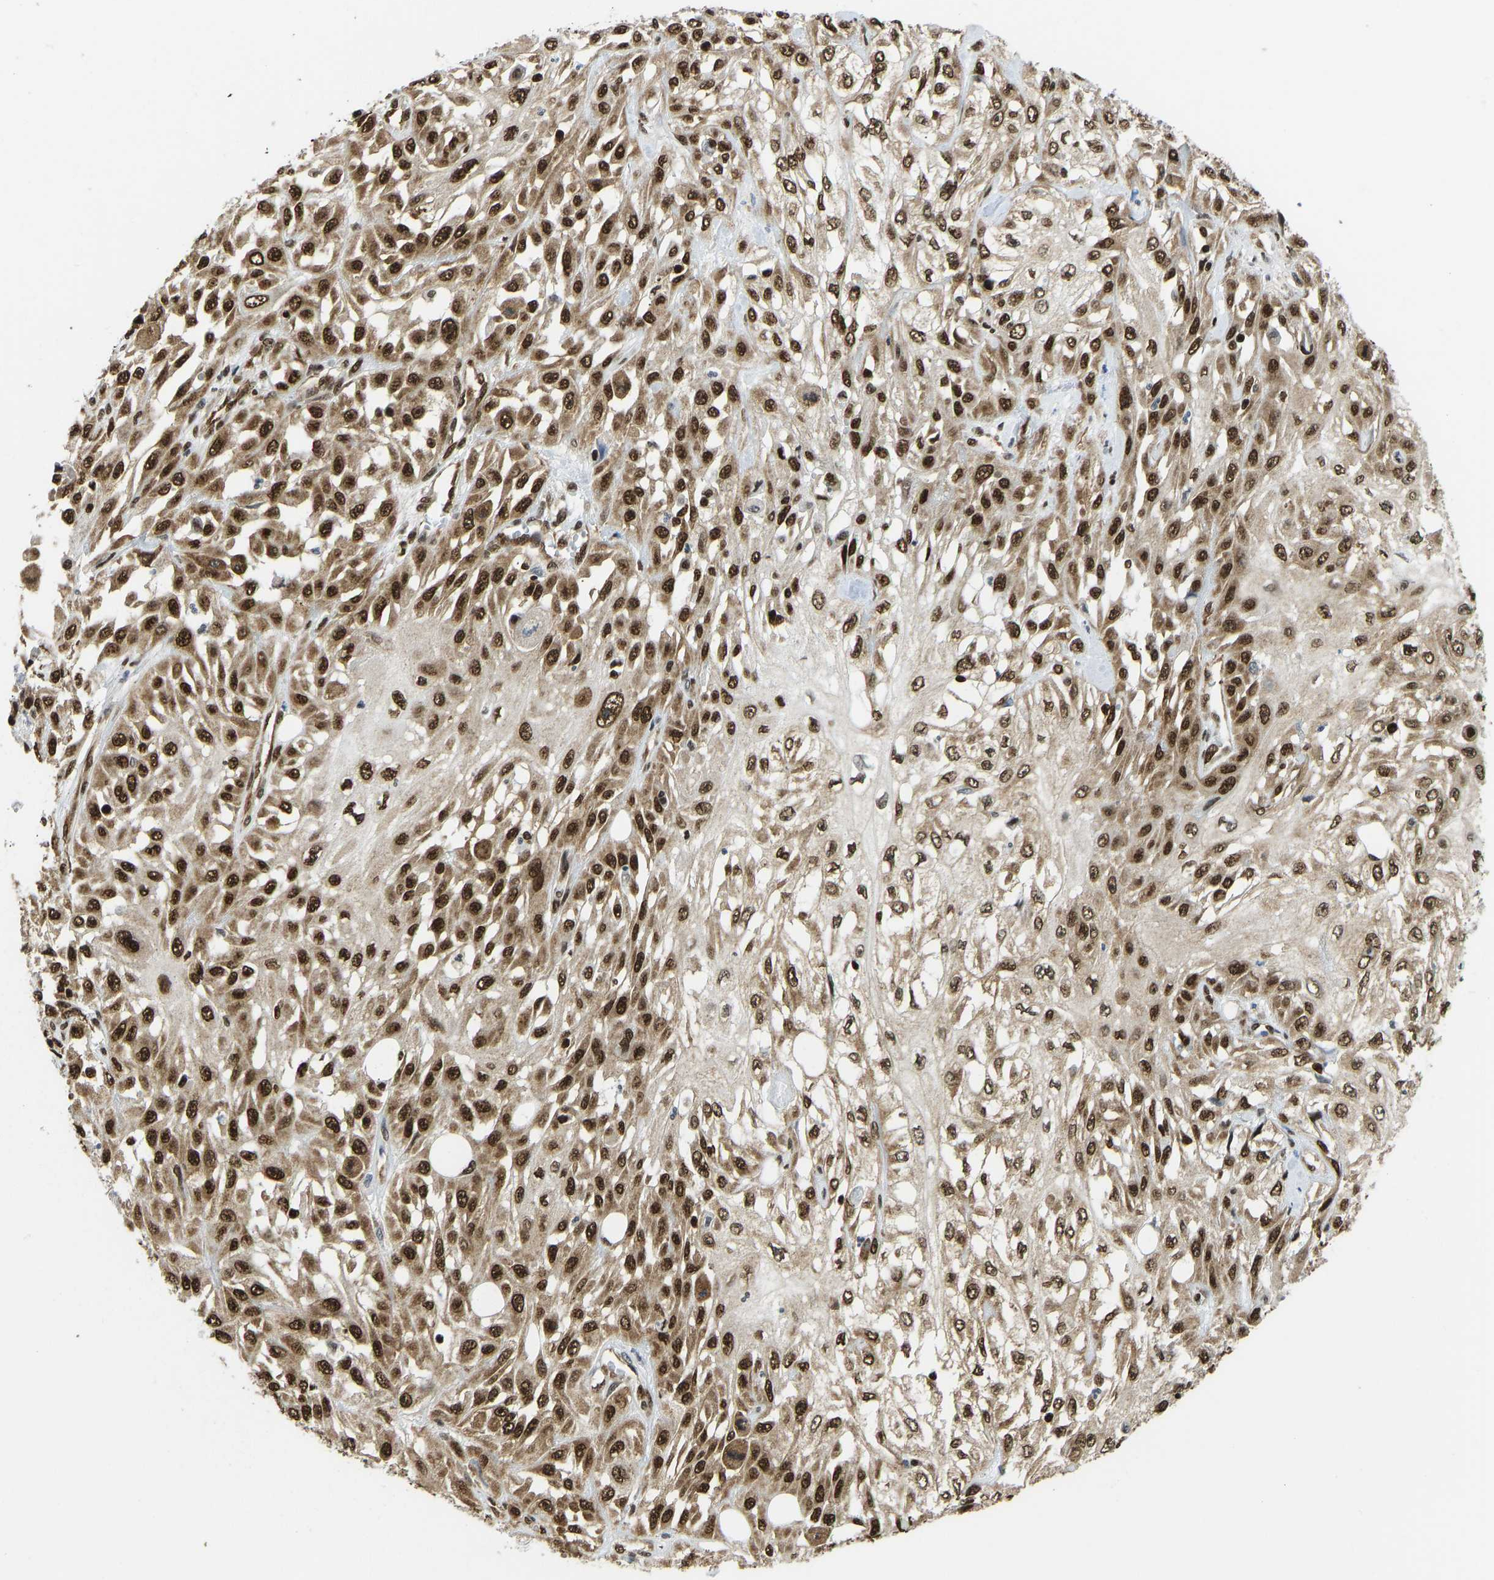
{"staining": {"intensity": "strong", "quantity": ">75%", "location": "cytoplasmic/membranous,nuclear"}, "tissue": "skin cancer", "cell_type": "Tumor cells", "image_type": "cancer", "snomed": [{"axis": "morphology", "description": "Squamous cell carcinoma, NOS"}, {"axis": "morphology", "description": "Squamous cell carcinoma, metastatic, NOS"}, {"axis": "topography", "description": "Skin"}, {"axis": "topography", "description": "Lymph node"}], "caption": "Immunohistochemical staining of human skin metastatic squamous cell carcinoma shows strong cytoplasmic/membranous and nuclear protein staining in approximately >75% of tumor cells.", "gene": "ZSCAN20", "patient": {"sex": "male", "age": 75}}